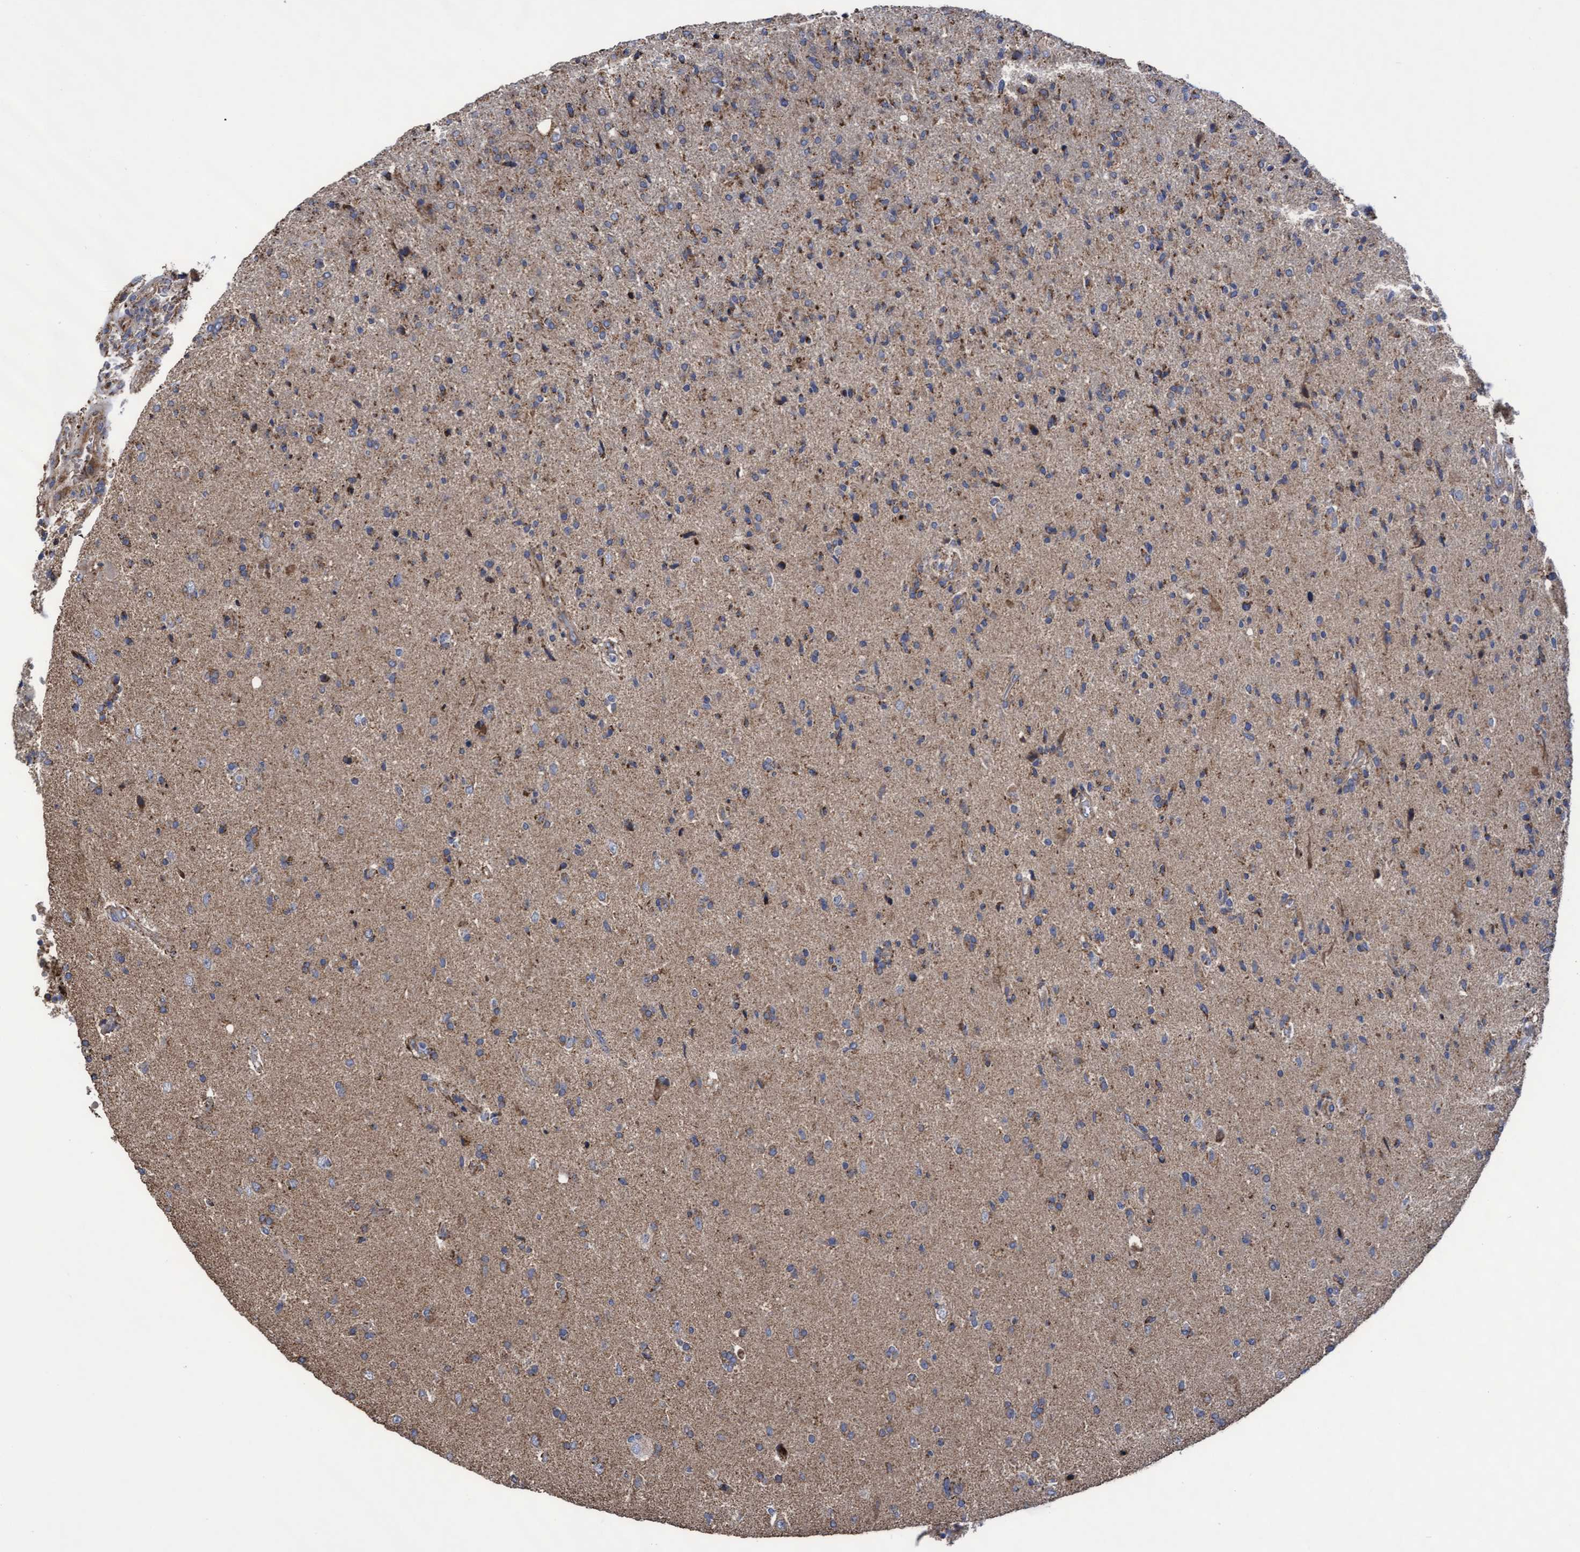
{"staining": {"intensity": "moderate", "quantity": "25%-75%", "location": "cytoplasmic/membranous"}, "tissue": "glioma", "cell_type": "Tumor cells", "image_type": "cancer", "snomed": [{"axis": "morphology", "description": "Glioma, malignant, High grade"}, {"axis": "topography", "description": "Brain"}], "caption": "Protein expression analysis of human glioma reveals moderate cytoplasmic/membranous expression in about 25%-75% of tumor cells.", "gene": "COBL", "patient": {"sex": "male", "age": 72}}